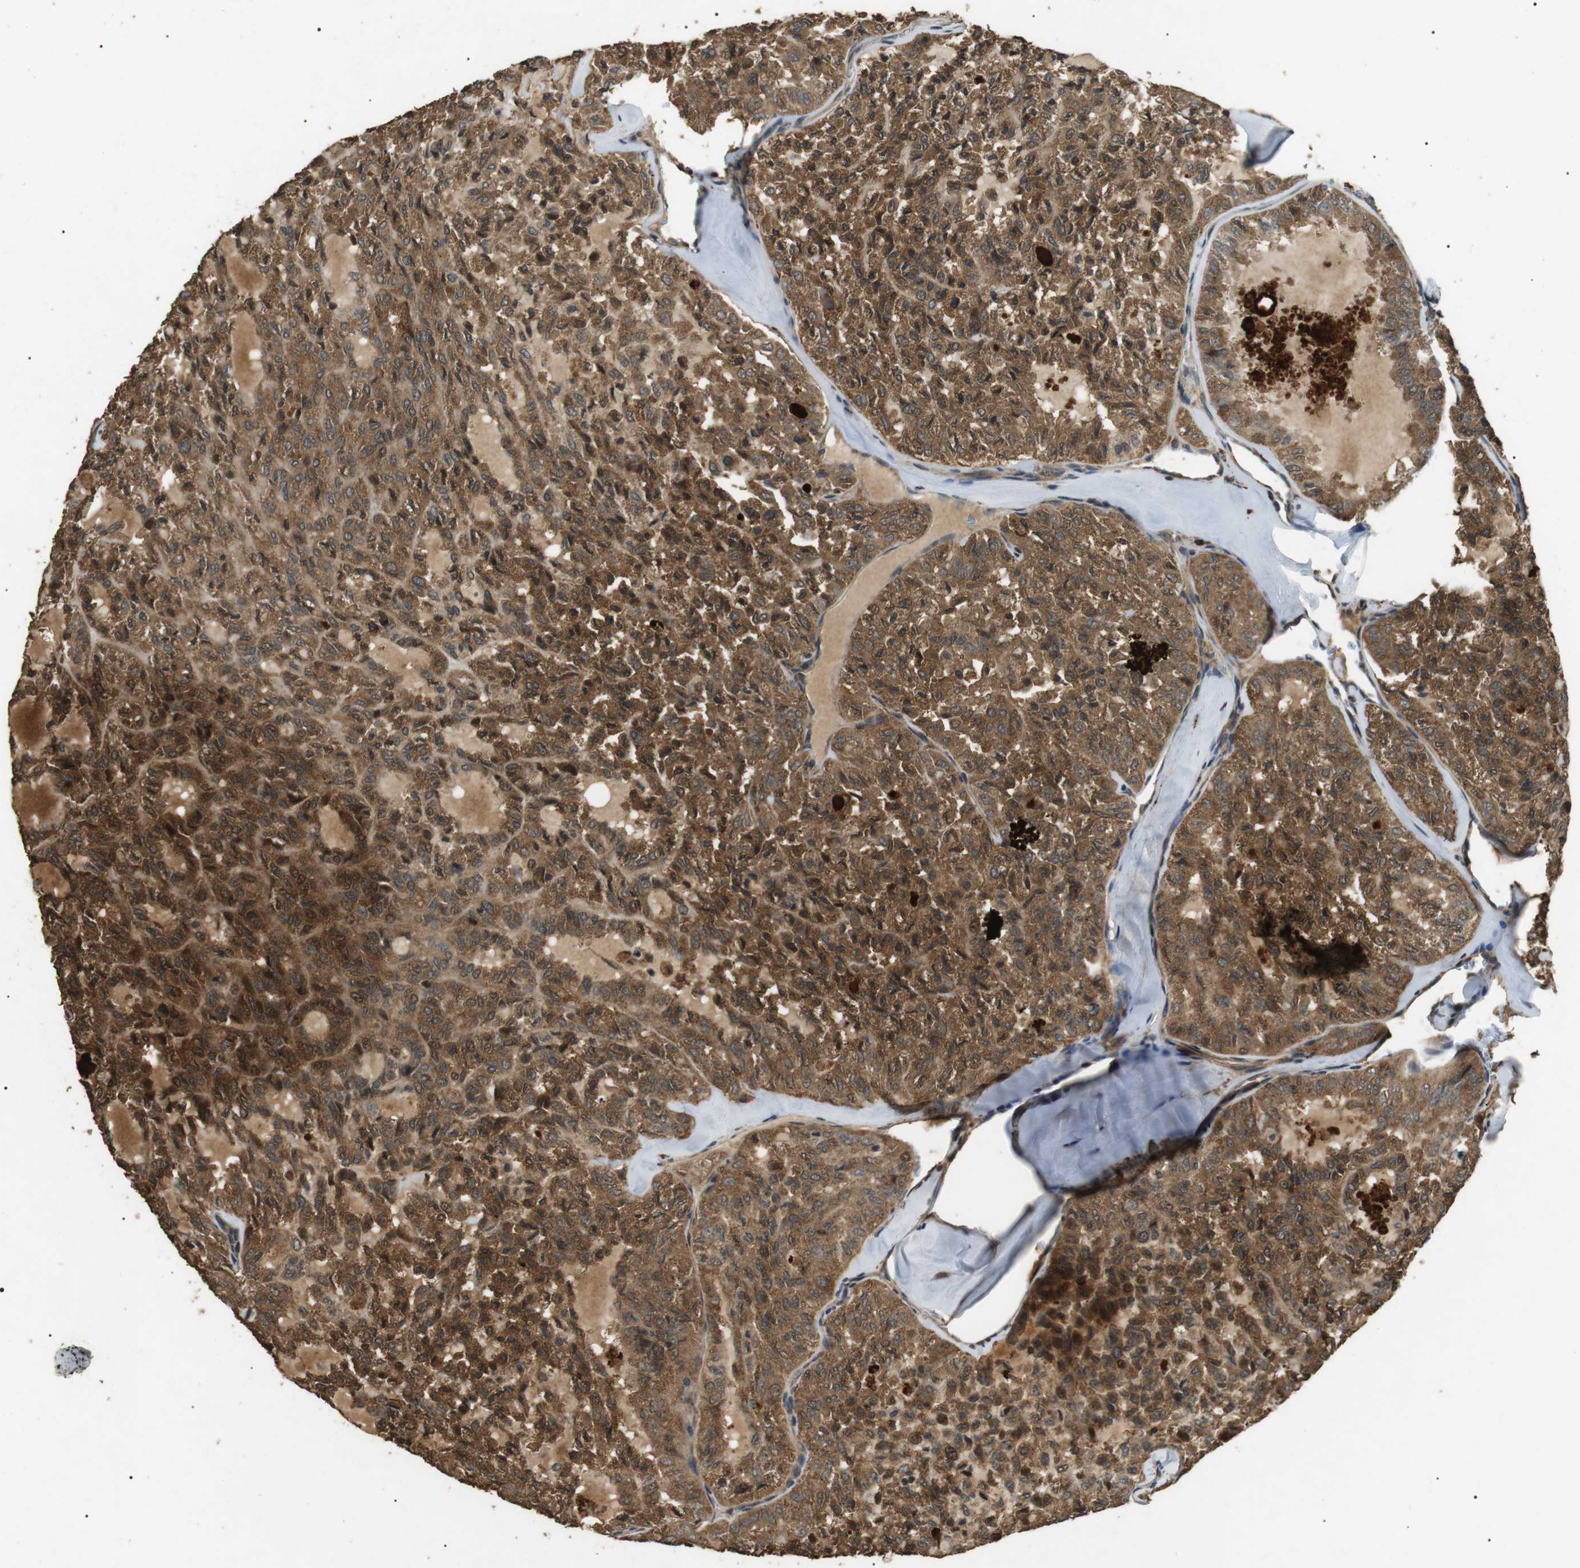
{"staining": {"intensity": "strong", "quantity": ">75%", "location": "cytoplasmic/membranous"}, "tissue": "thyroid cancer", "cell_type": "Tumor cells", "image_type": "cancer", "snomed": [{"axis": "morphology", "description": "Follicular adenoma carcinoma, NOS"}, {"axis": "topography", "description": "Thyroid gland"}], "caption": "Tumor cells exhibit high levels of strong cytoplasmic/membranous staining in approximately >75% of cells in human thyroid cancer. The protein is shown in brown color, while the nuclei are stained blue.", "gene": "TBC1D15", "patient": {"sex": "male", "age": 75}}